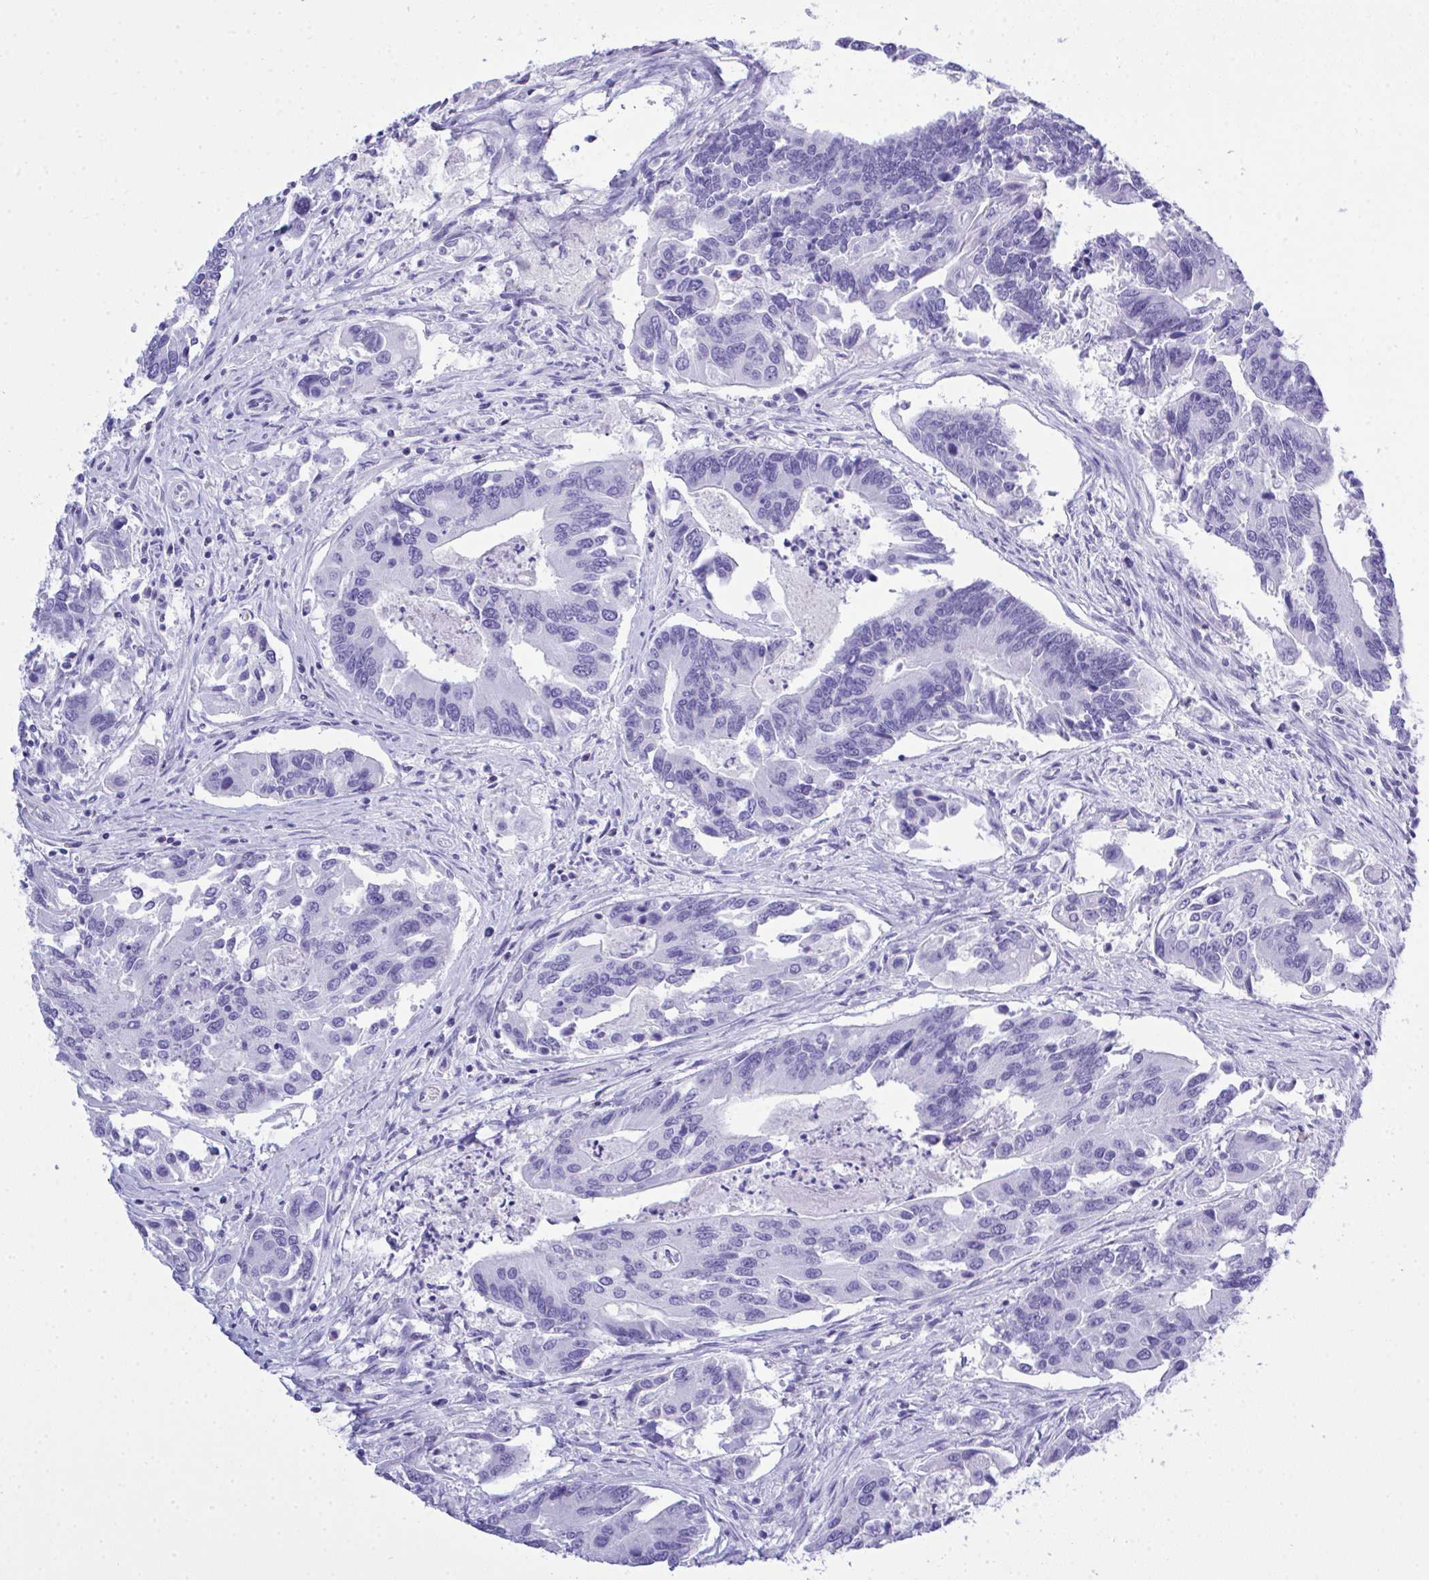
{"staining": {"intensity": "negative", "quantity": "none", "location": "none"}, "tissue": "colorectal cancer", "cell_type": "Tumor cells", "image_type": "cancer", "snomed": [{"axis": "morphology", "description": "Adenocarcinoma, NOS"}, {"axis": "topography", "description": "Colon"}], "caption": "A photomicrograph of human adenocarcinoma (colorectal) is negative for staining in tumor cells.", "gene": "AKR1D1", "patient": {"sex": "female", "age": 67}}